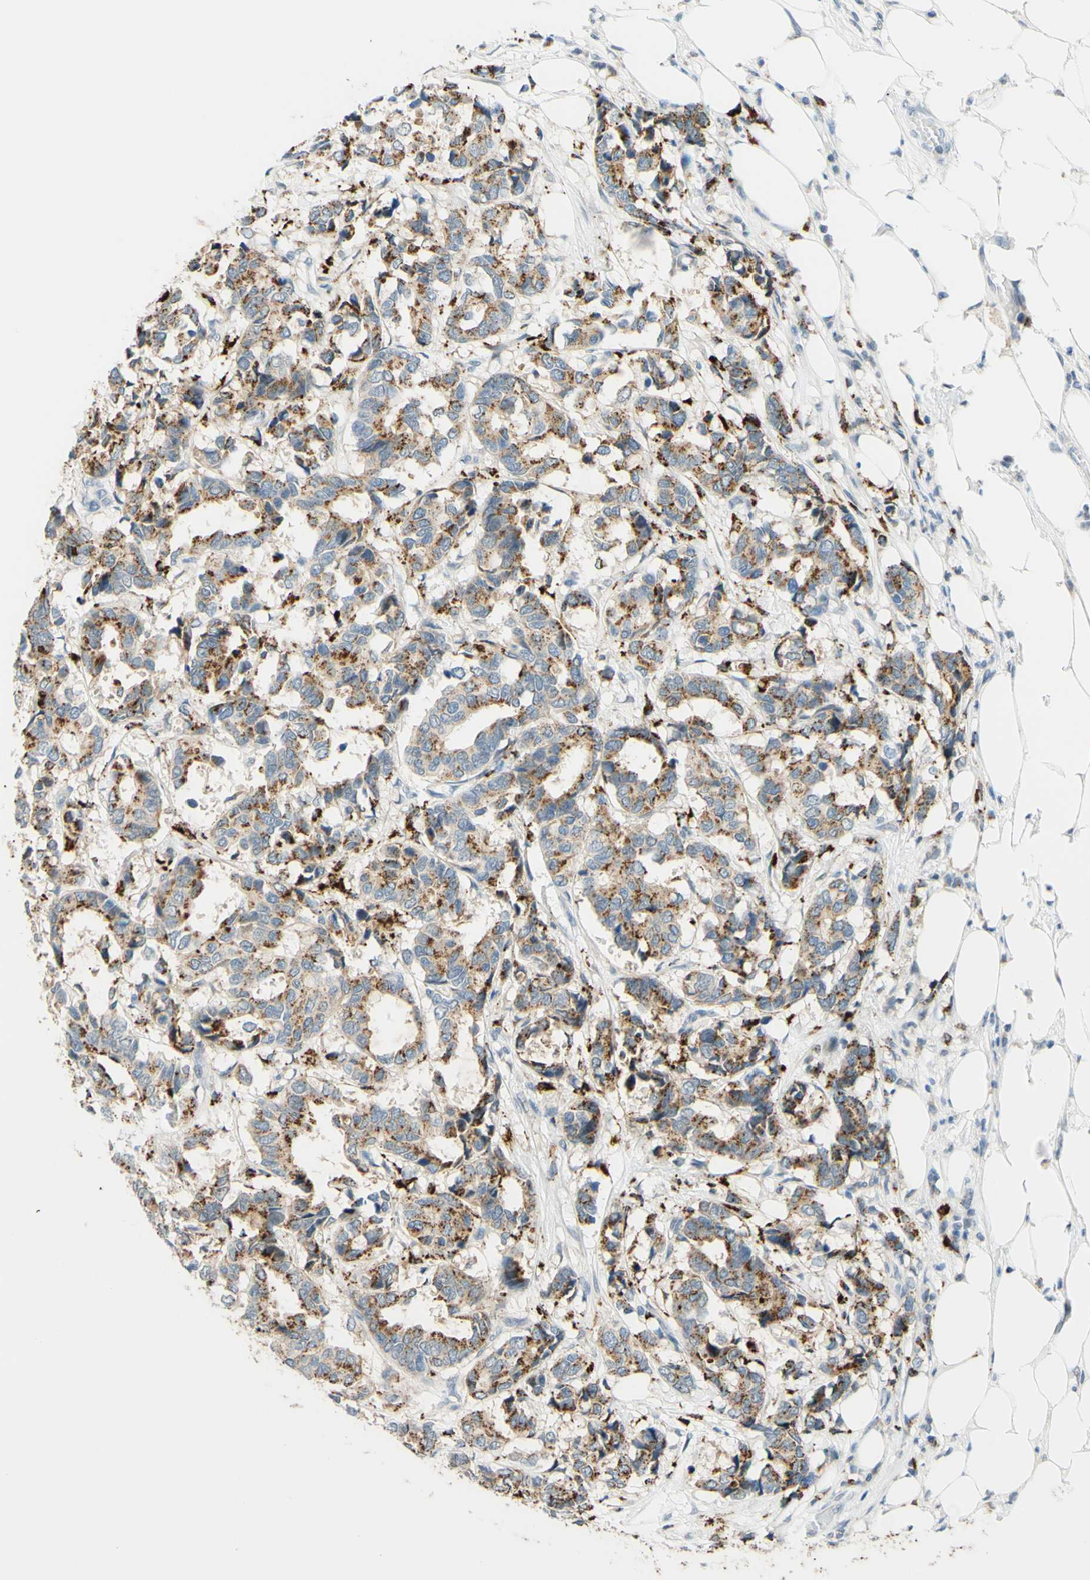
{"staining": {"intensity": "moderate", "quantity": "25%-75%", "location": "cytoplasmic/membranous"}, "tissue": "breast cancer", "cell_type": "Tumor cells", "image_type": "cancer", "snomed": [{"axis": "morphology", "description": "Duct carcinoma"}, {"axis": "topography", "description": "Breast"}], "caption": "Tumor cells exhibit medium levels of moderate cytoplasmic/membranous staining in approximately 25%-75% of cells in human breast cancer (intraductal carcinoma). The staining was performed using DAB to visualize the protein expression in brown, while the nuclei were stained in blue with hematoxylin (Magnification: 20x).", "gene": "TREM2", "patient": {"sex": "female", "age": 87}}